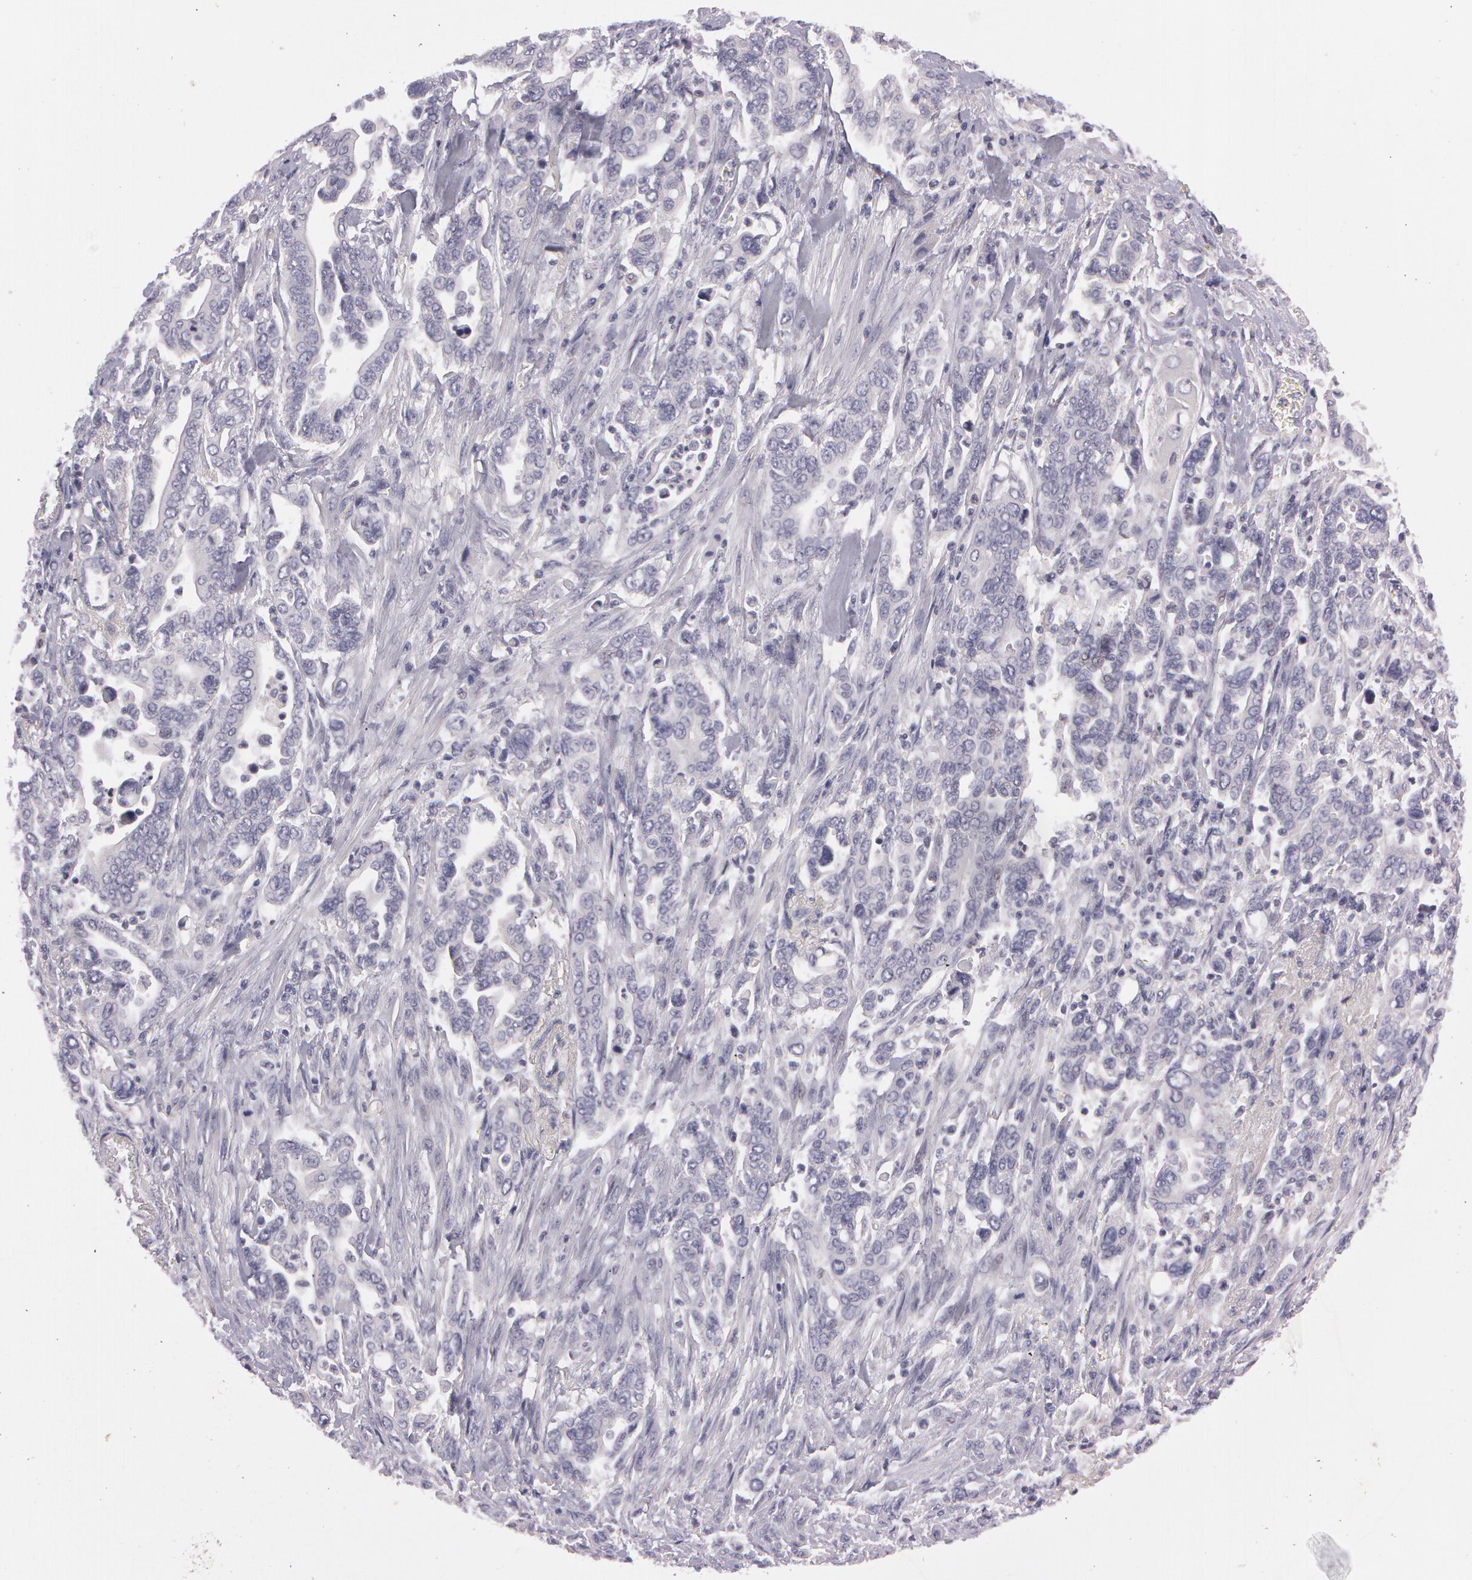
{"staining": {"intensity": "negative", "quantity": "none", "location": "none"}, "tissue": "pancreatic cancer", "cell_type": "Tumor cells", "image_type": "cancer", "snomed": [{"axis": "morphology", "description": "Adenocarcinoma, NOS"}, {"axis": "topography", "description": "Pancreas"}], "caption": "Pancreatic cancer stained for a protein using immunohistochemistry reveals no expression tumor cells.", "gene": "MXRA5", "patient": {"sex": "female", "age": 57}}